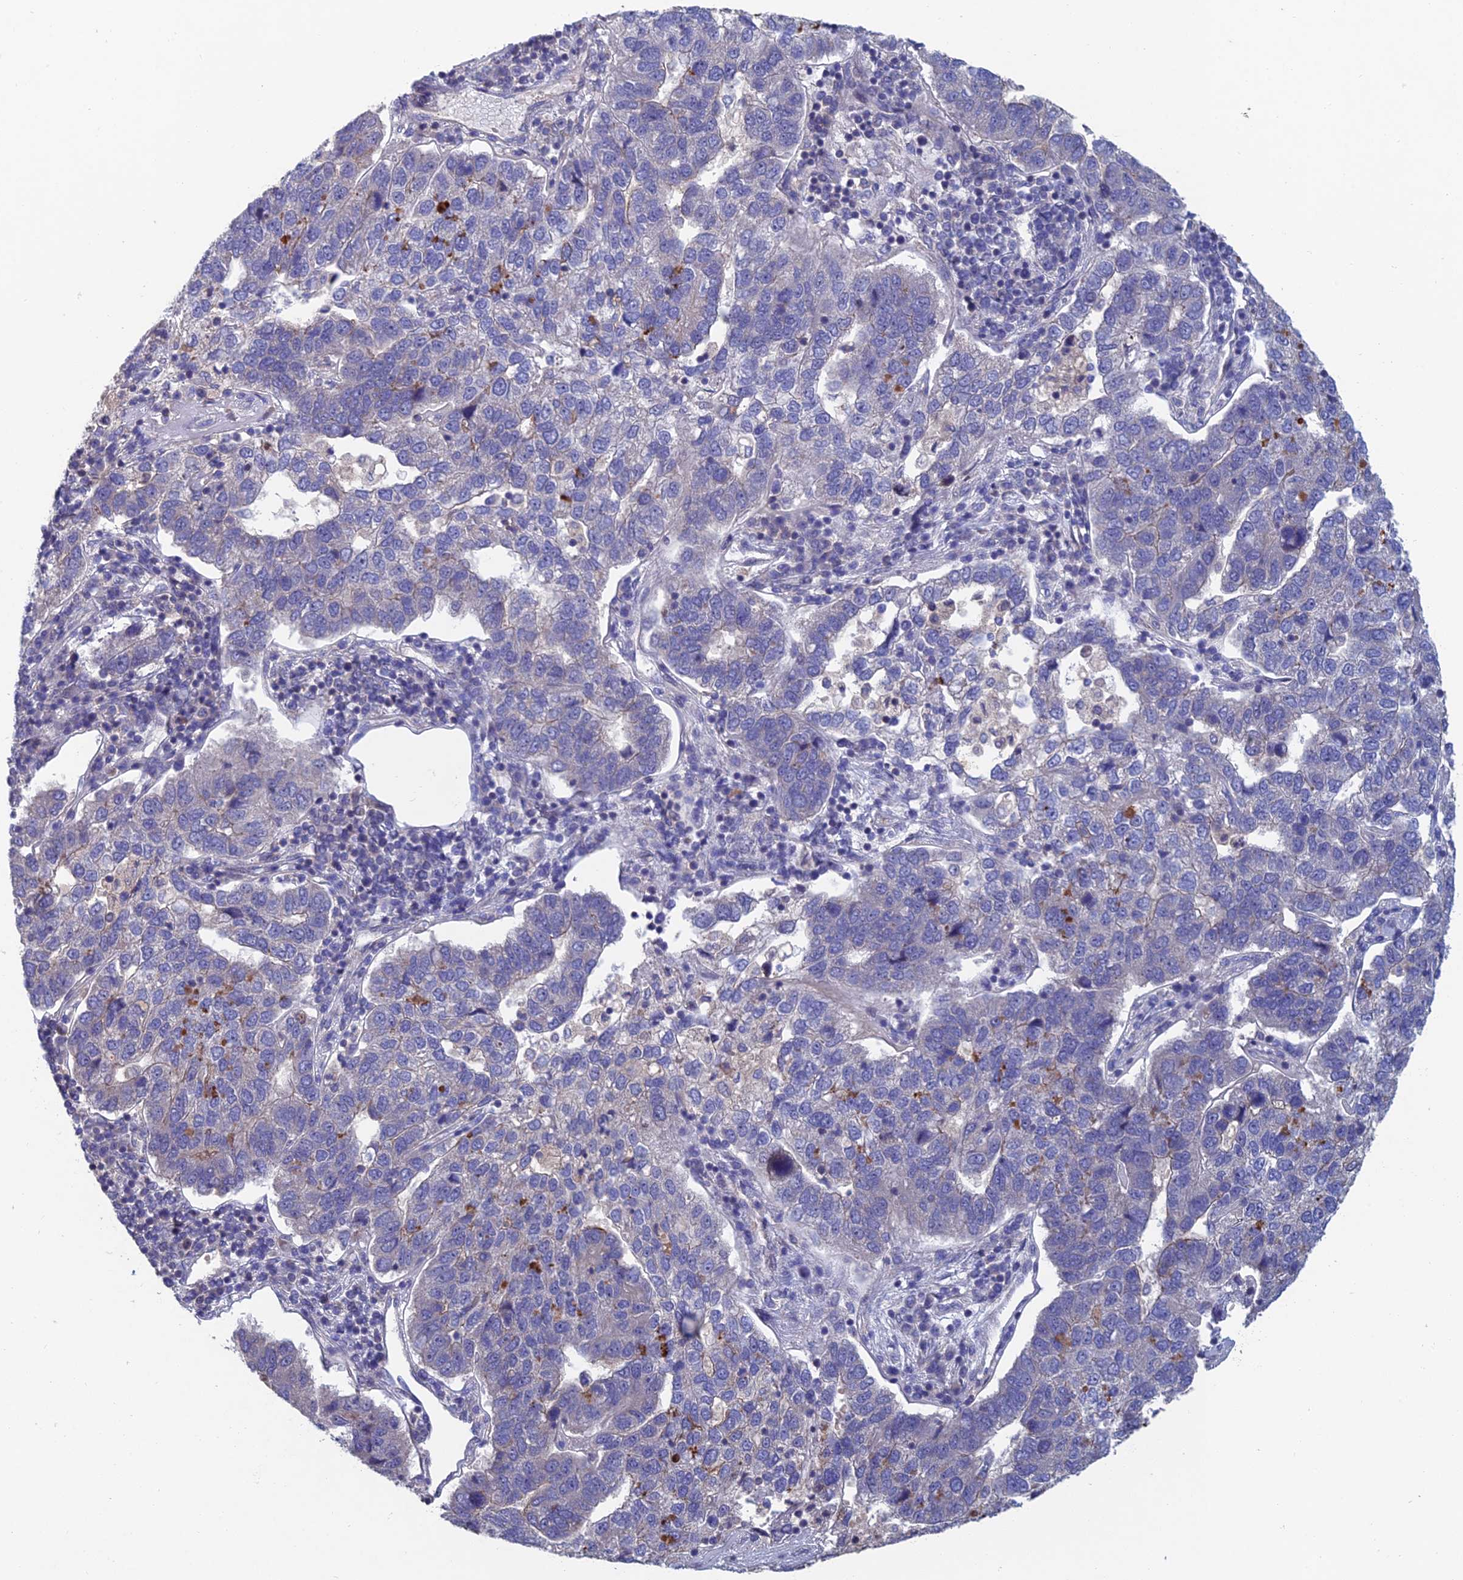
{"staining": {"intensity": "negative", "quantity": "none", "location": "none"}, "tissue": "pancreatic cancer", "cell_type": "Tumor cells", "image_type": "cancer", "snomed": [{"axis": "morphology", "description": "Adenocarcinoma, NOS"}, {"axis": "topography", "description": "Pancreas"}], "caption": "A high-resolution micrograph shows IHC staining of pancreatic cancer, which exhibits no significant staining in tumor cells.", "gene": "USP37", "patient": {"sex": "female", "age": 61}}